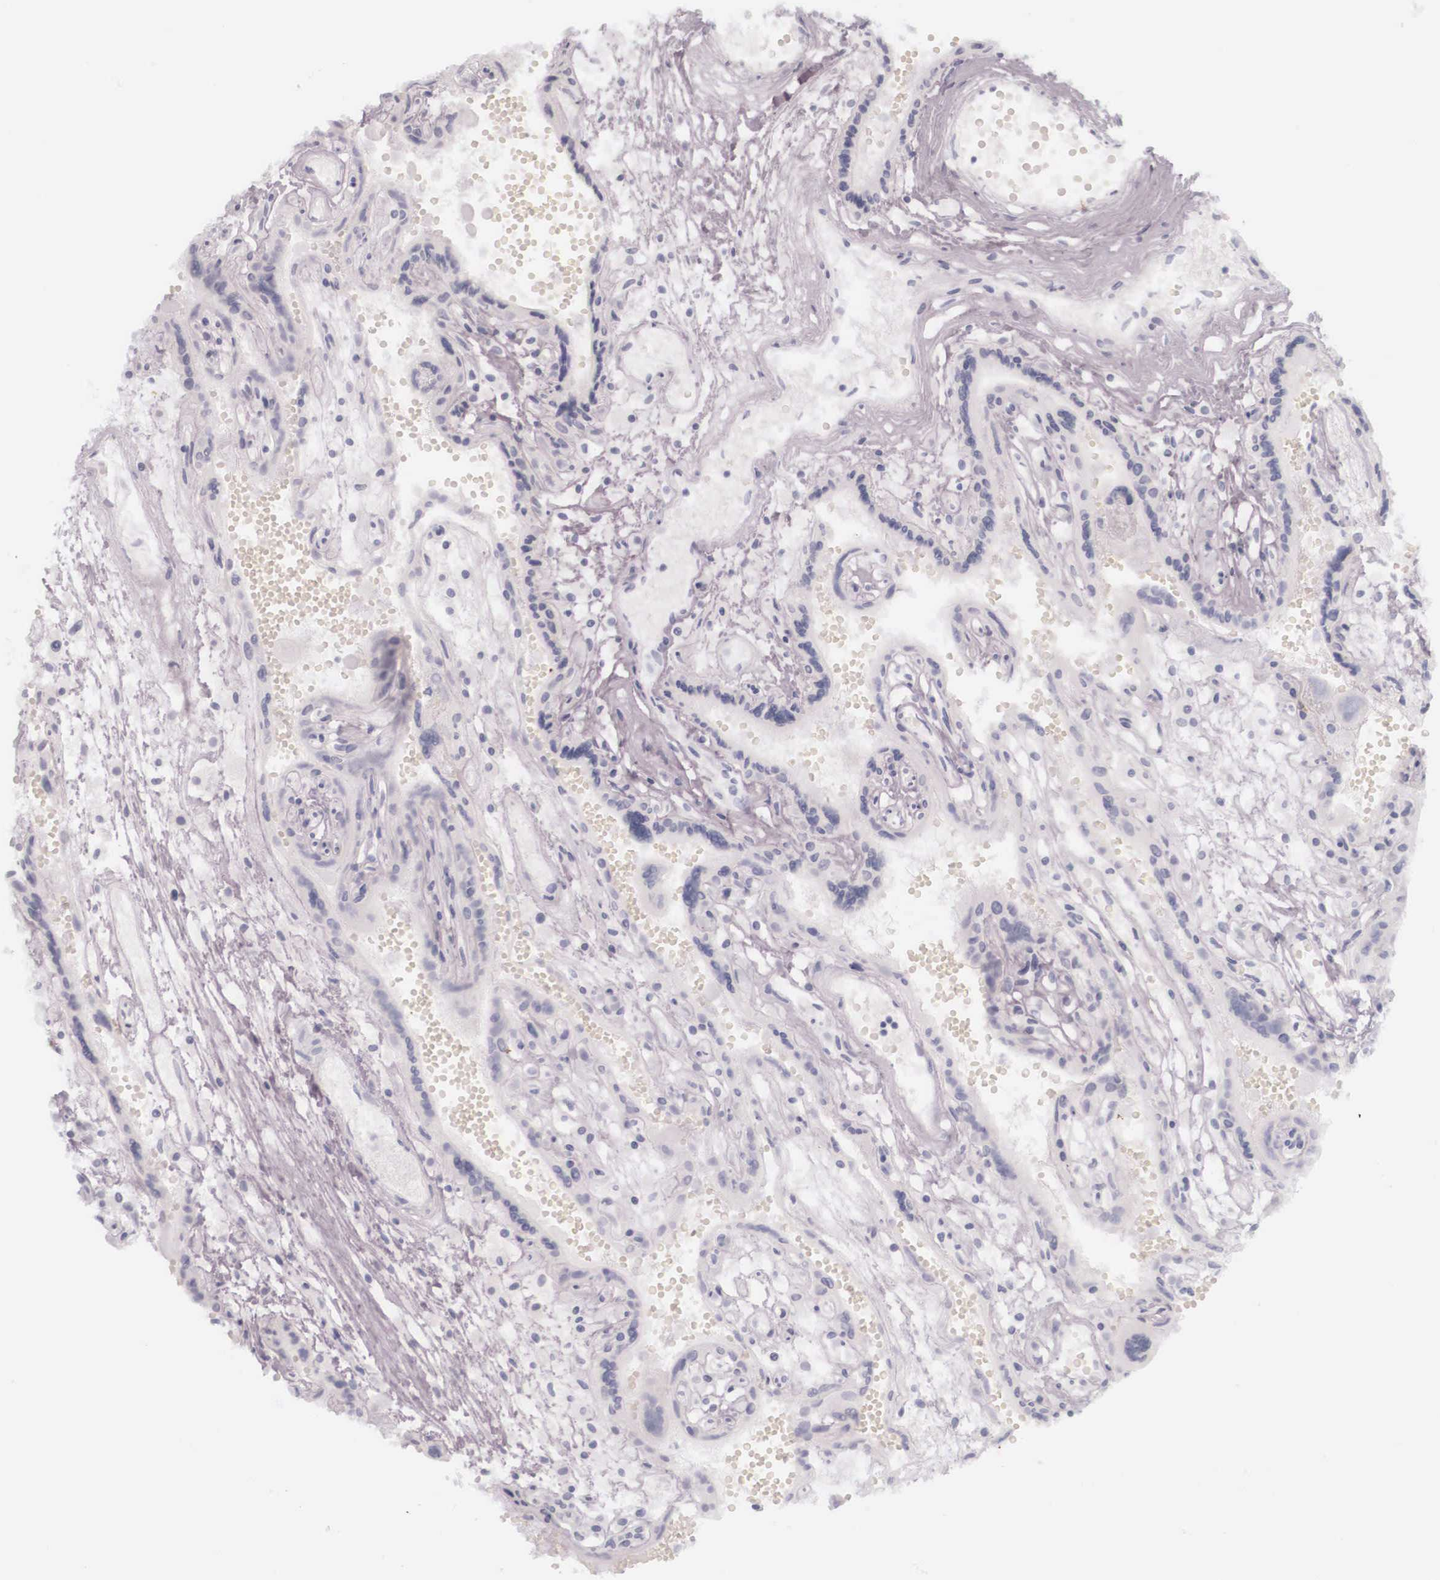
{"staining": {"intensity": "negative", "quantity": "none", "location": "none"}, "tissue": "placenta", "cell_type": "Decidual cells", "image_type": "normal", "snomed": [{"axis": "morphology", "description": "Normal tissue, NOS"}, {"axis": "topography", "description": "Placenta"}], "caption": "Immunohistochemical staining of benign placenta displays no significant positivity in decidual cells. The staining is performed using DAB brown chromogen with nuclei counter-stained in using hematoxylin.", "gene": "KRT14", "patient": {"sex": "female", "age": 40}}